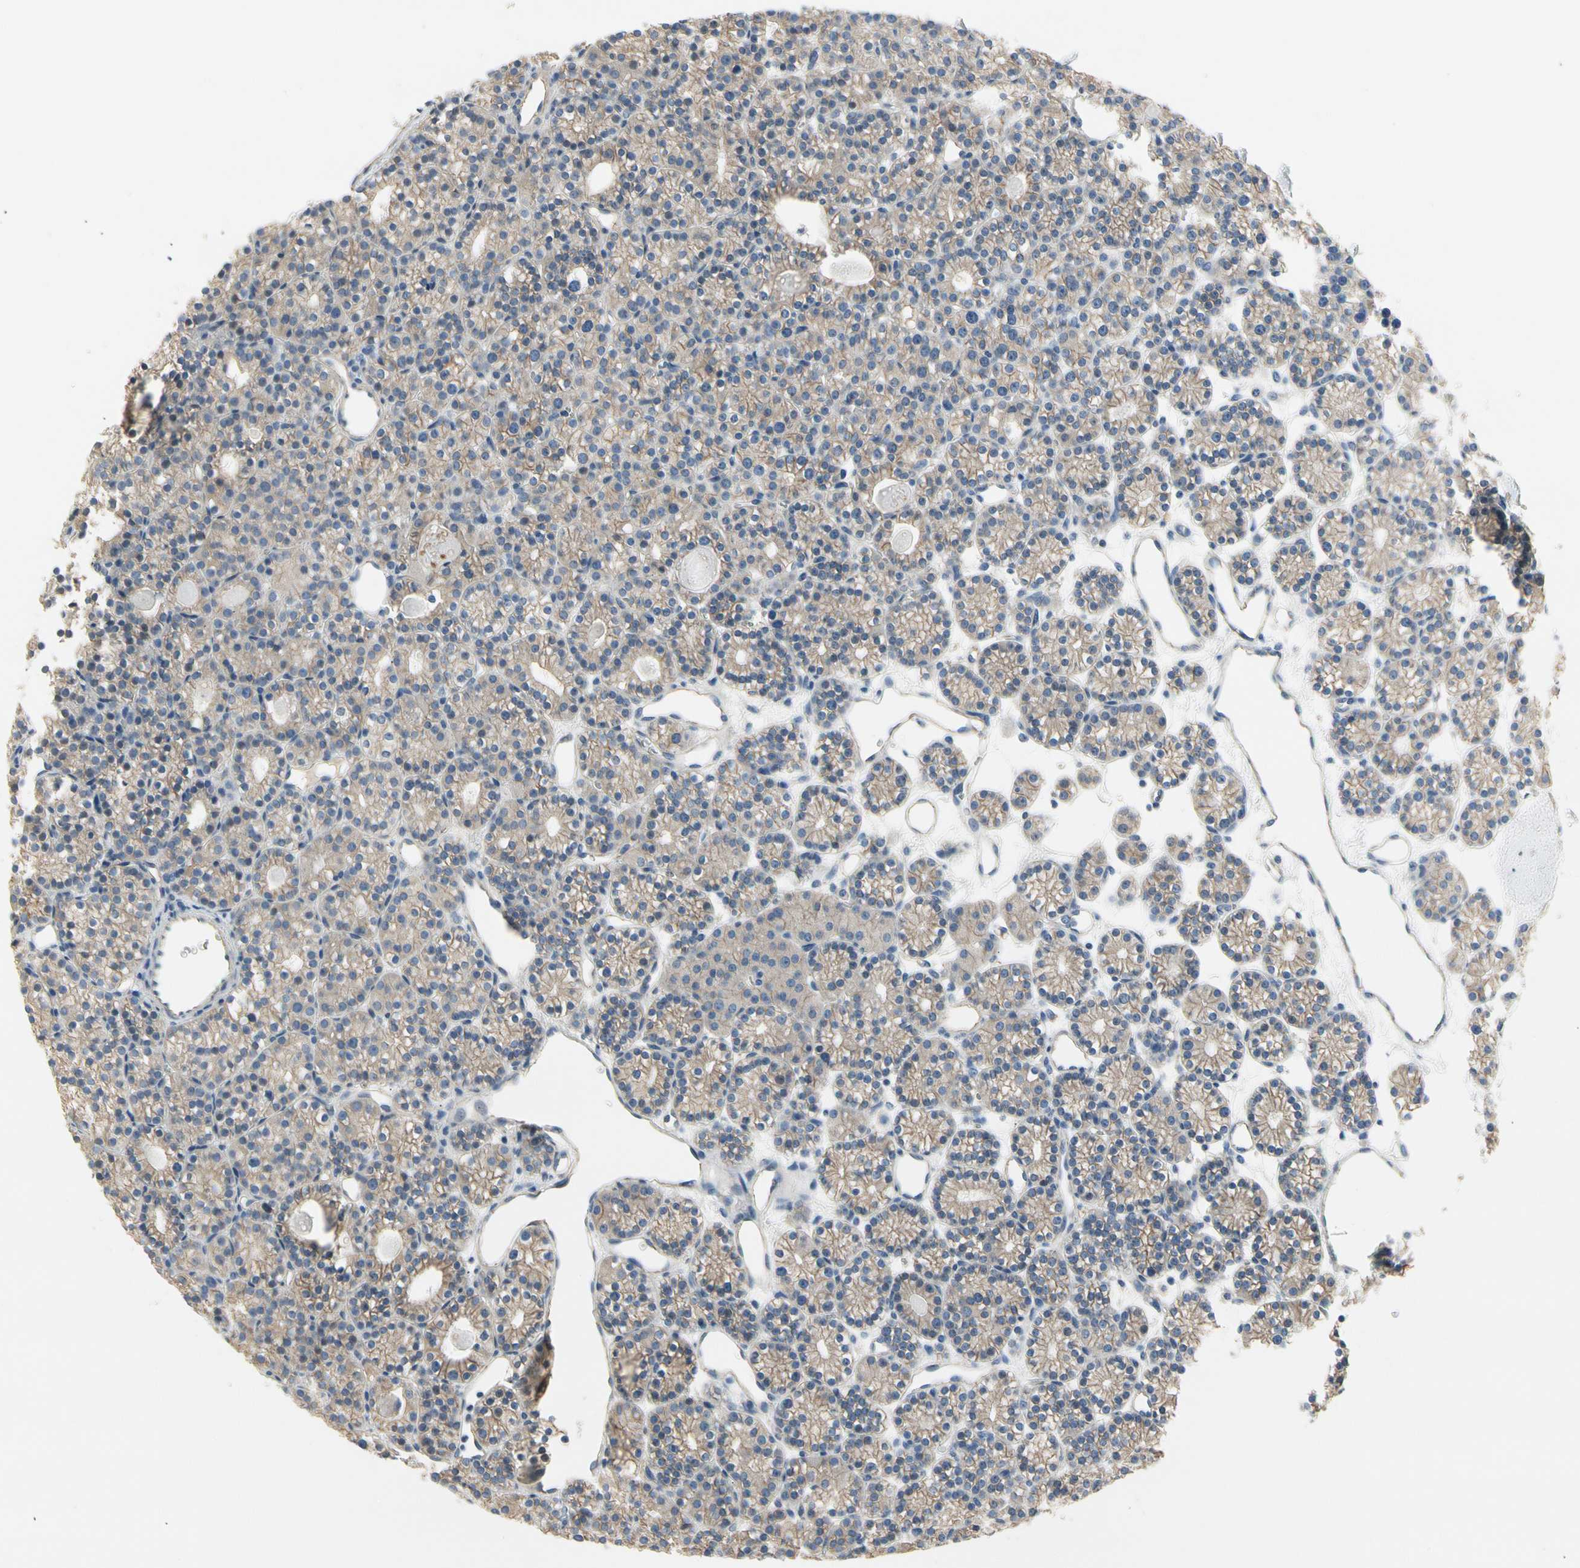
{"staining": {"intensity": "moderate", "quantity": ">75%", "location": "cytoplasmic/membranous"}, "tissue": "parathyroid gland", "cell_type": "Glandular cells", "image_type": "normal", "snomed": [{"axis": "morphology", "description": "Normal tissue, NOS"}, {"axis": "topography", "description": "Parathyroid gland"}], "caption": "High-power microscopy captured an immunohistochemistry micrograph of unremarkable parathyroid gland, revealing moderate cytoplasmic/membranous expression in approximately >75% of glandular cells.", "gene": "LGR6", "patient": {"sex": "female", "age": 64}}